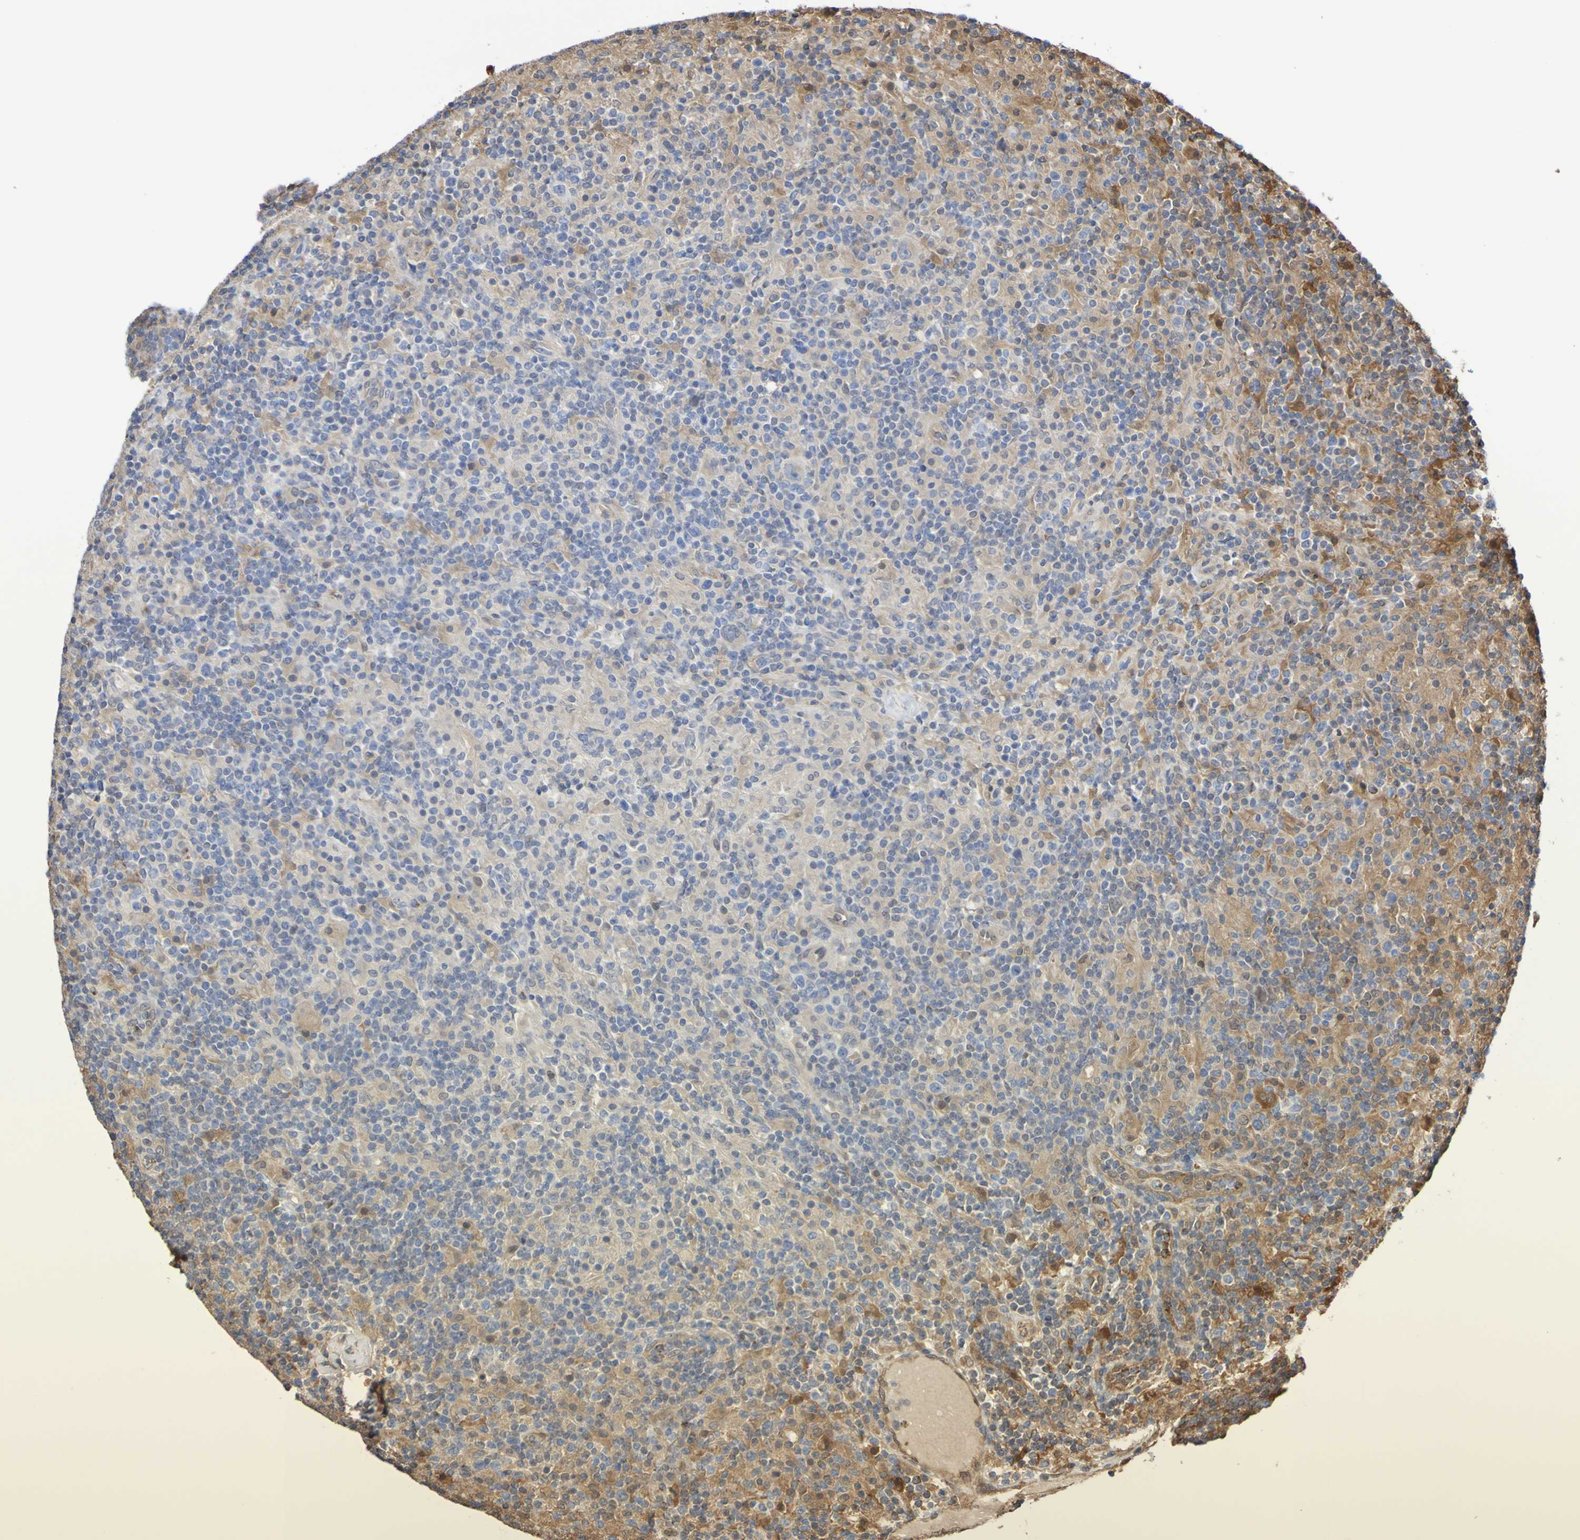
{"staining": {"intensity": "weak", "quantity": ">75%", "location": "cytoplasmic/membranous"}, "tissue": "lymphoma", "cell_type": "Tumor cells", "image_type": "cancer", "snomed": [{"axis": "morphology", "description": "Hodgkin's disease, NOS"}, {"axis": "topography", "description": "Lymph node"}], "caption": "Immunohistochemistry (IHC) staining of Hodgkin's disease, which demonstrates low levels of weak cytoplasmic/membranous positivity in approximately >75% of tumor cells indicating weak cytoplasmic/membranous protein positivity. The staining was performed using DAB (3,3'-diaminobenzidine) (brown) for protein detection and nuclei were counterstained in hematoxylin (blue).", "gene": "SERPINB6", "patient": {"sex": "male", "age": 70}}